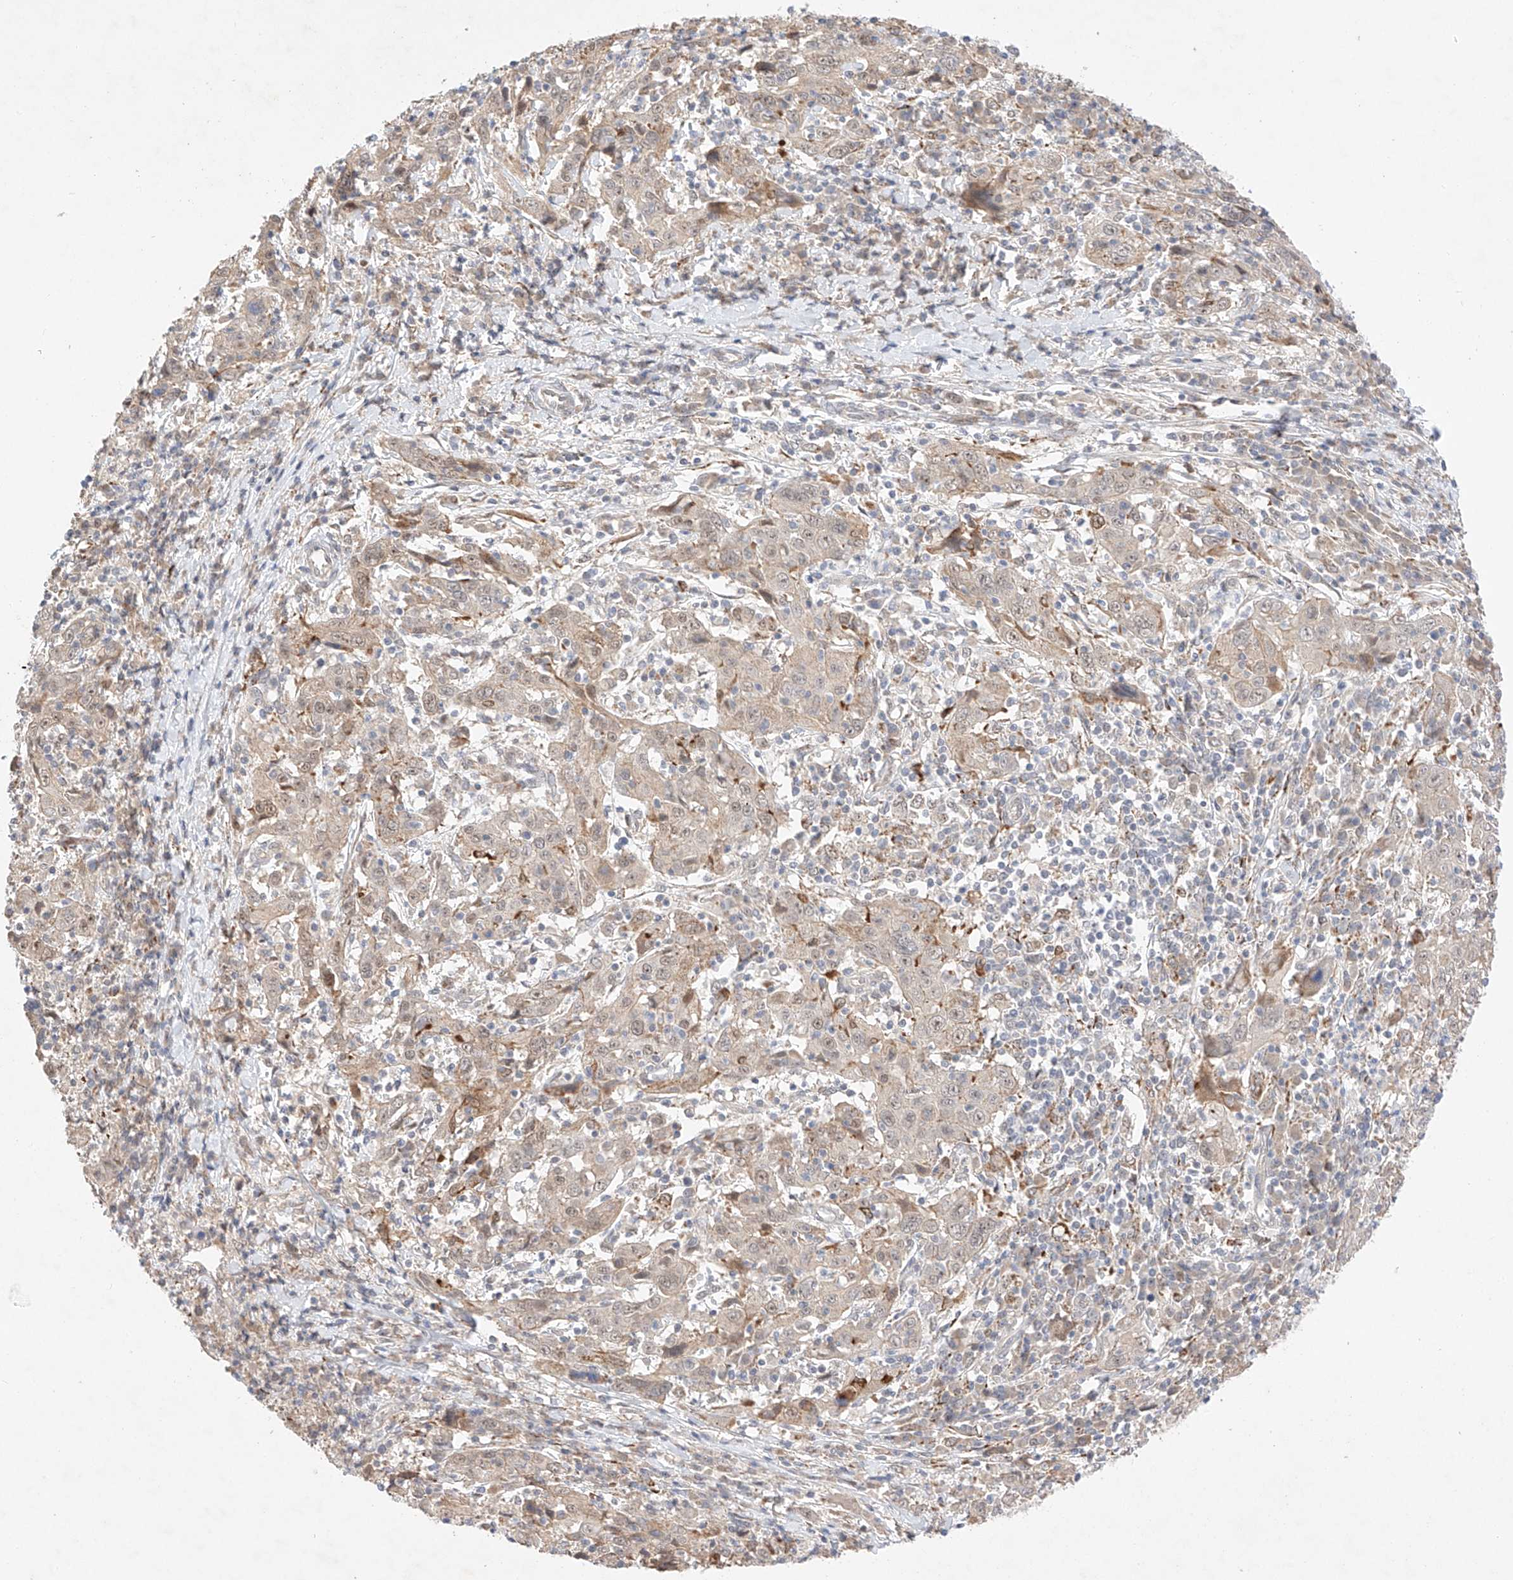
{"staining": {"intensity": "moderate", "quantity": "<25%", "location": "cytoplasmic/membranous"}, "tissue": "cervical cancer", "cell_type": "Tumor cells", "image_type": "cancer", "snomed": [{"axis": "morphology", "description": "Squamous cell carcinoma, NOS"}, {"axis": "topography", "description": "Cervix"}], "caption": "Immunohistochemical staining of human cervical squamous cell carcinoma demonstrates moderate cytoplasmic/membranous protein positivity in approximately <25% of tumor cells.", "gene": "IL22RA2", "patient": {"sex": "female", "age": 46}}